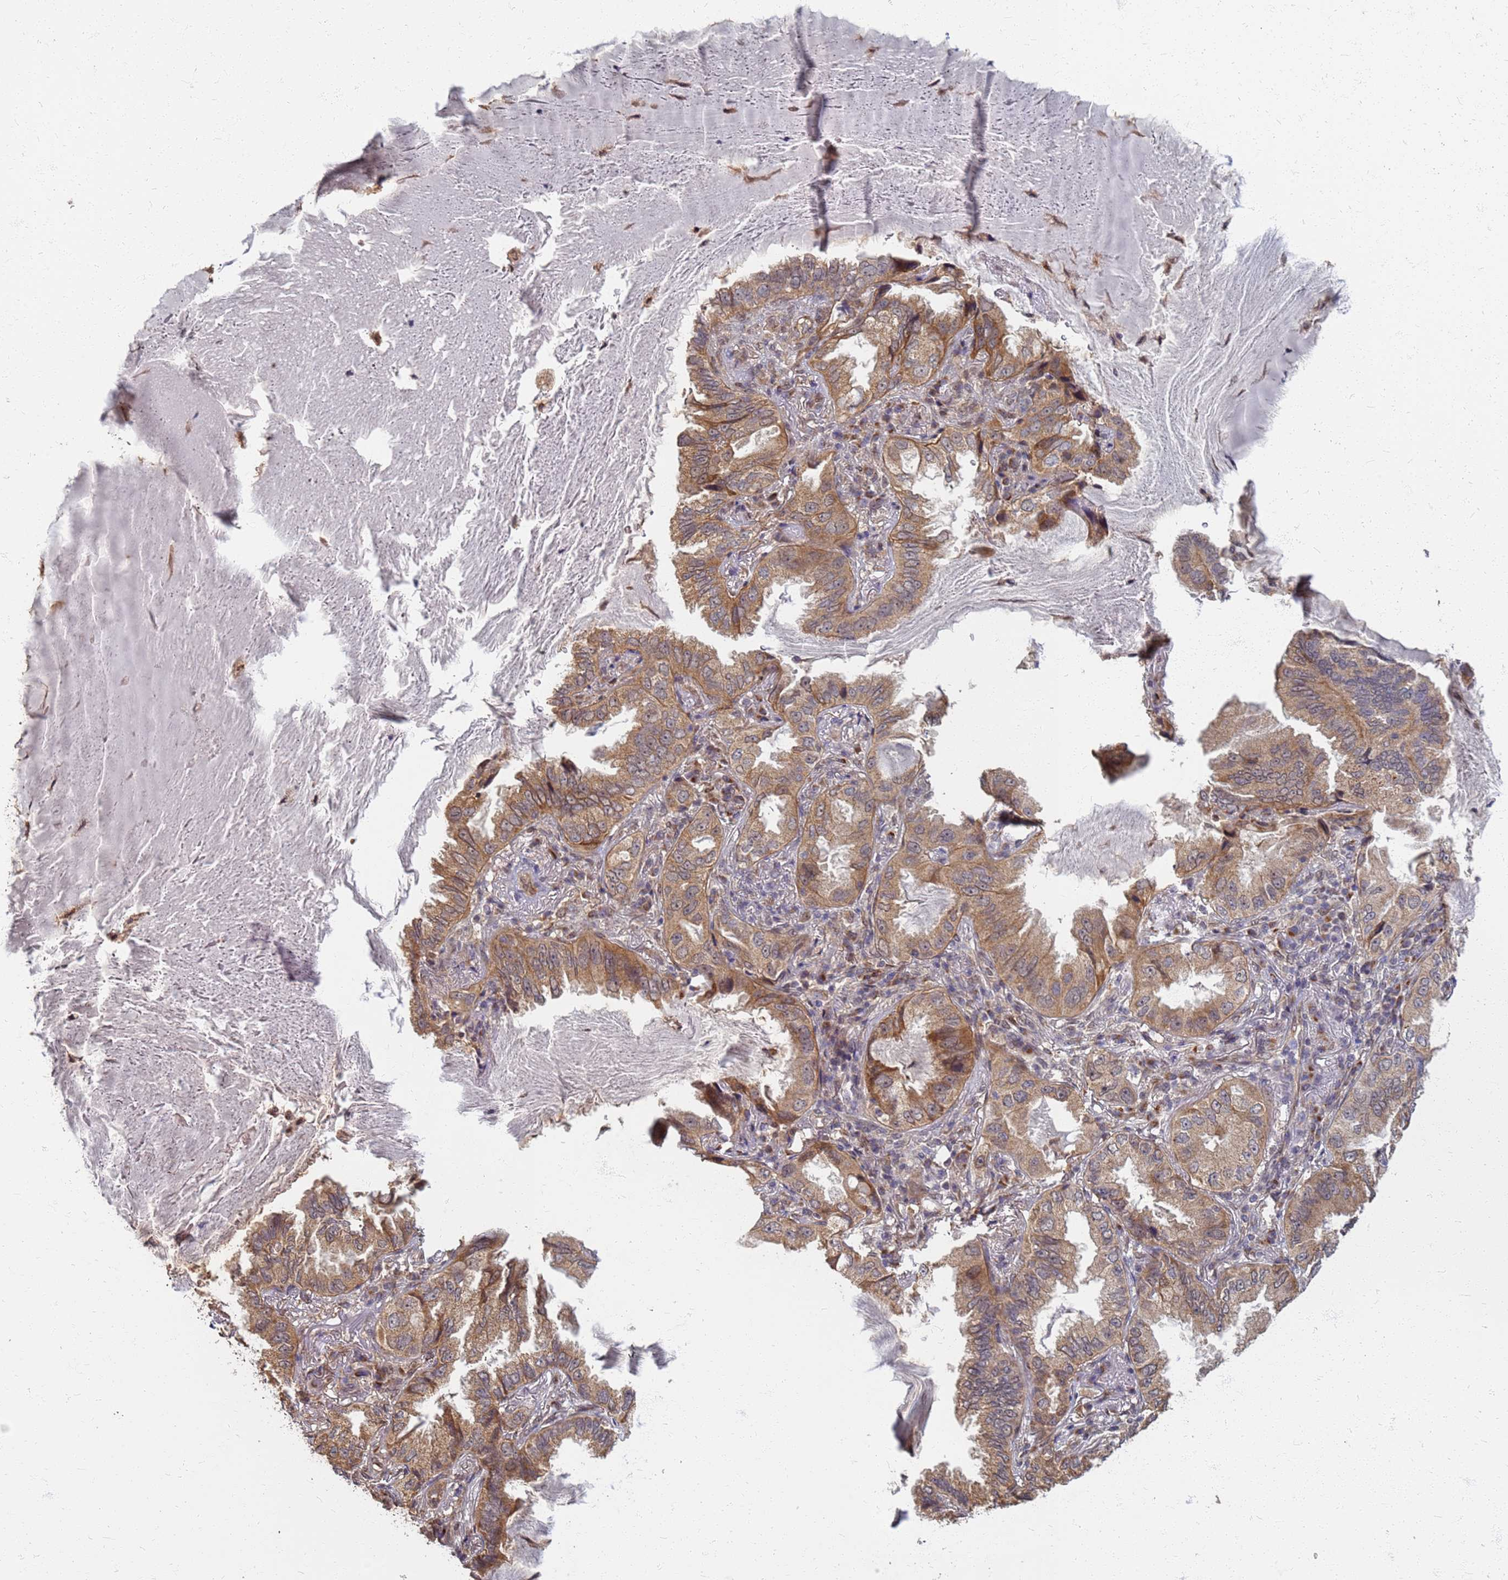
{"staining": {"intensity": "moderate", "quantity": ">75%", "location": "cytoplasmic/membranous"}, "tissue": "lung cancer", "cell_type": "Tumor cells", "image_type": "cancer", "snomed": [{"axis": "morphology", "description": "Adenocarcinoma, NOS"}, {"axis": "topography", "description": "Lung"}], "caption": "High-magnification brightfield microscopy of lung adenocarcinoma stained with DAB (brown) and counterstained with hematoxylin (blue). tumor cells exhibit moderate cytoplasmic/membranous staining is present in about>75% of cells.", "gene": "ITGB4", "patient": {"sex": "female", "age": 69}}